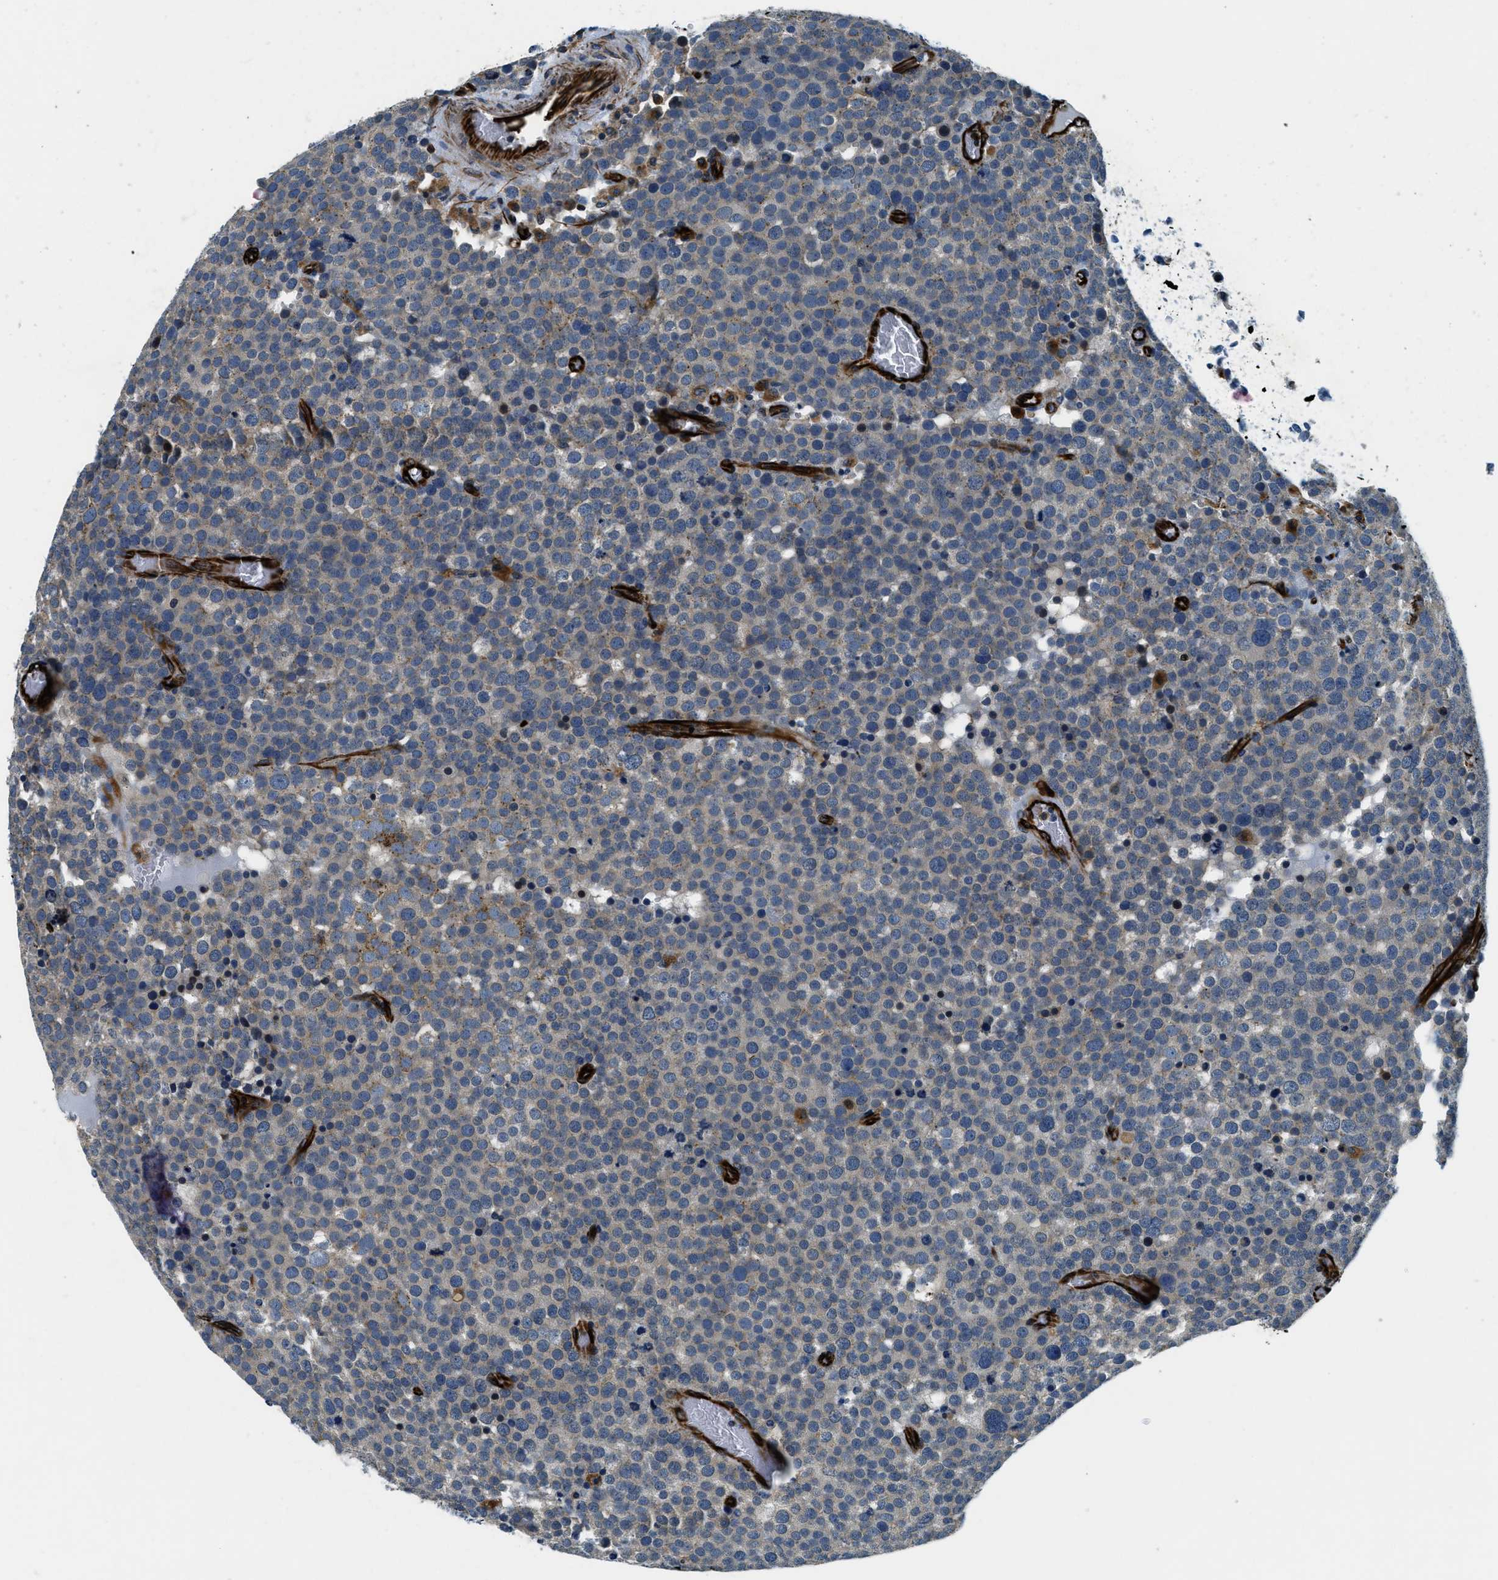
{"staining": {"intensity": "negative", "quantity": "none", "location": "none"}, "tissue": "testis cancer", "cell_type": "Tumor cells", "image_type": "cancer", "snomed": [{"axis": "morphology", "description": "Normal tissue, NOS"}, {"axis": "morphology", "description": "Seminoma, NOS"}, {"axis": "topography", "description": "Testis"}], "caption": "Immunohistochemistry (IHC) histopathology image of human testis cancer (seminoma) stained for a protein (brown), which reveals no expression in tumor cells.", "gene": "GNS", "patient": {"sex": "male", "age": 71}}